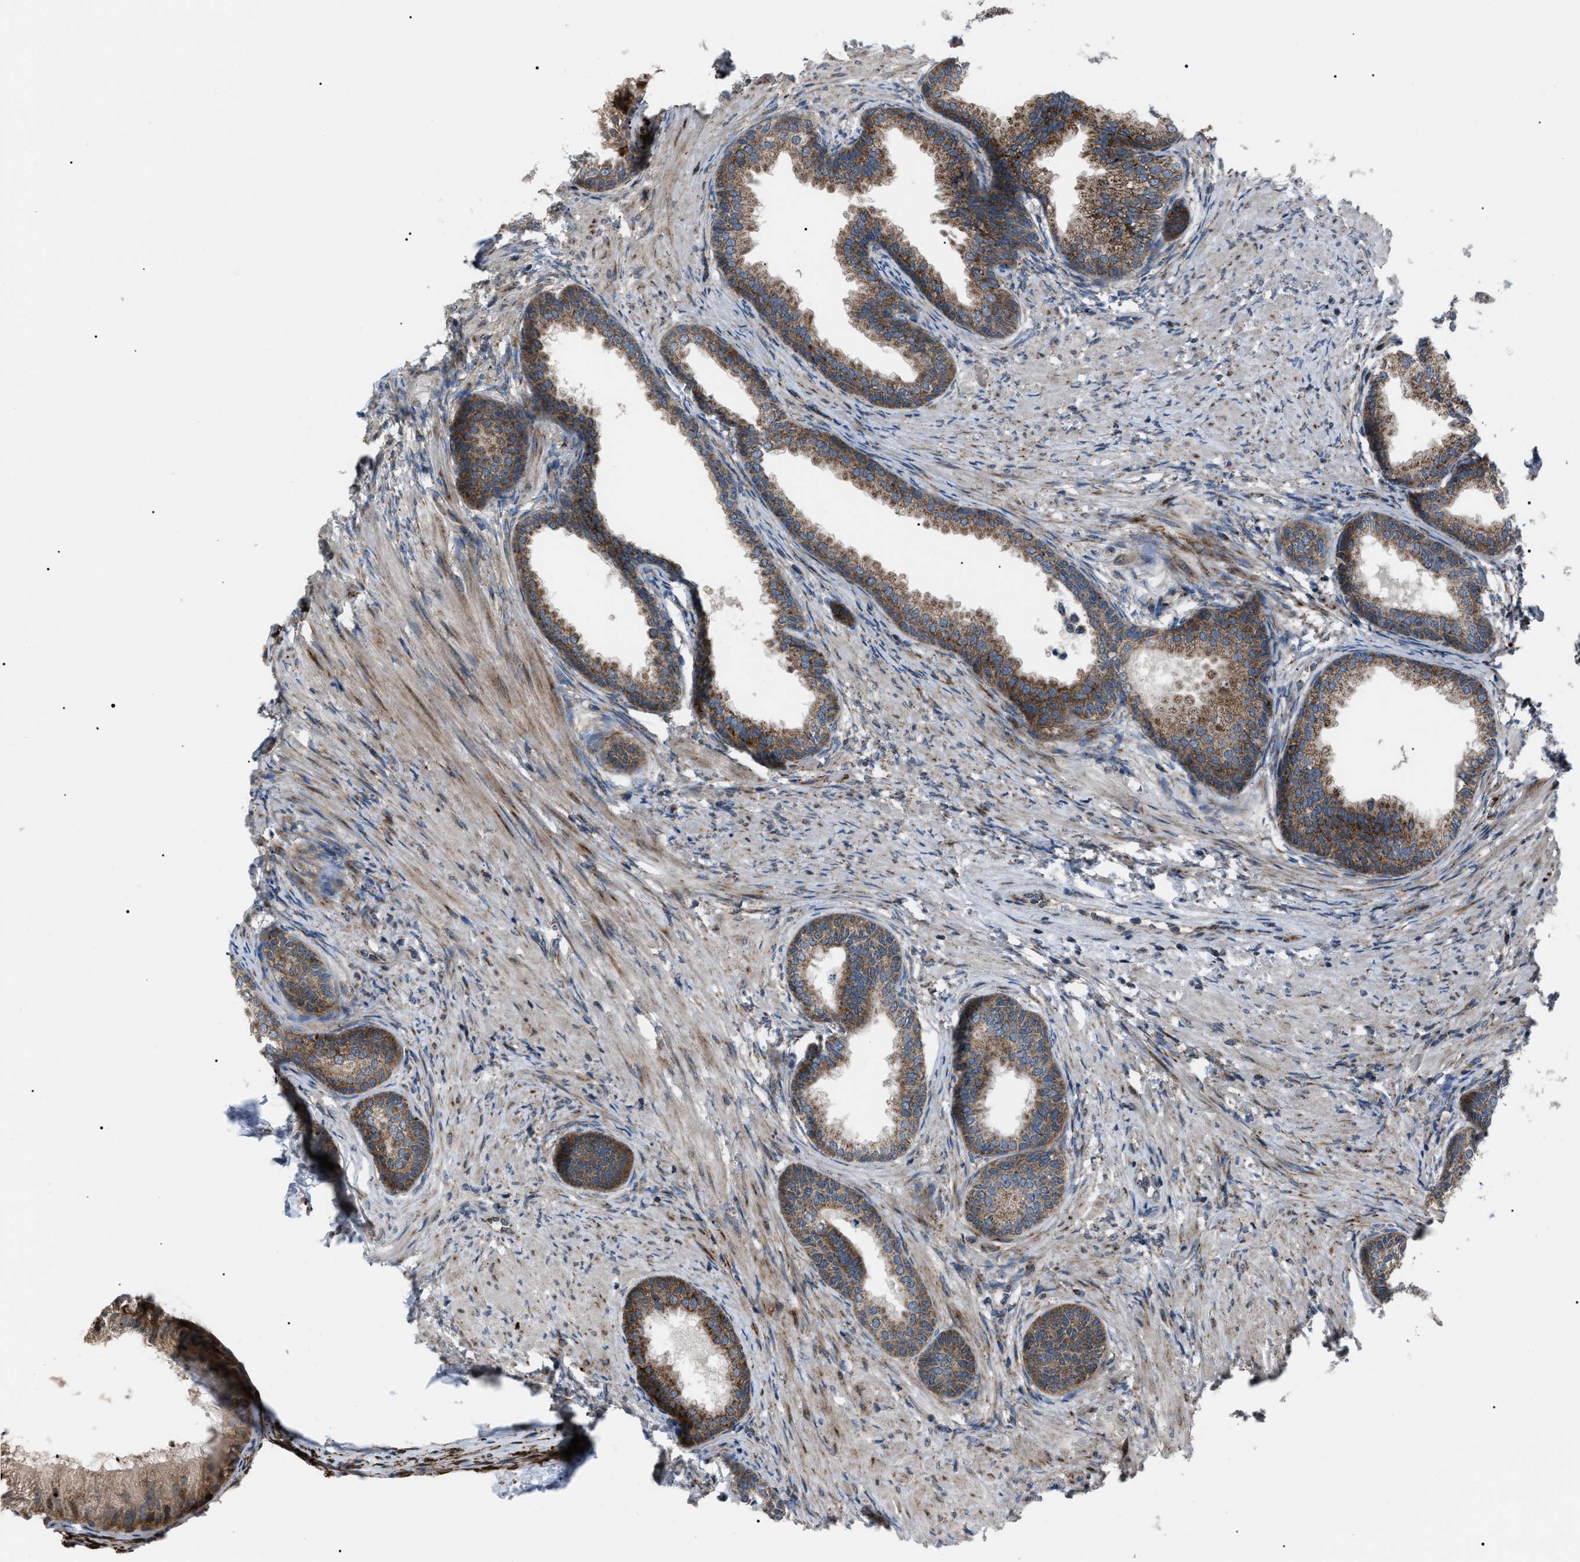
{"staining": {"intensity": "strong", "quantity": ">75%", "location": "cytoplasmic/membranous"}, "tissue": "prostate", "cell_type": "Glandular cells", "image_type": "normal", "snomed": [{"axis": "morphology", "description": "Normal tissue, NOS"}, {"axis": "topography", "description": "Prostate"}], "caption": "Glandular cells reveal high levels of strong cytoplasmic/membranous positivity in approximately >75% of cells in unremarkable prostate.", "gene": "AGO2", "patient": {"sex": "male", "age": 76}}